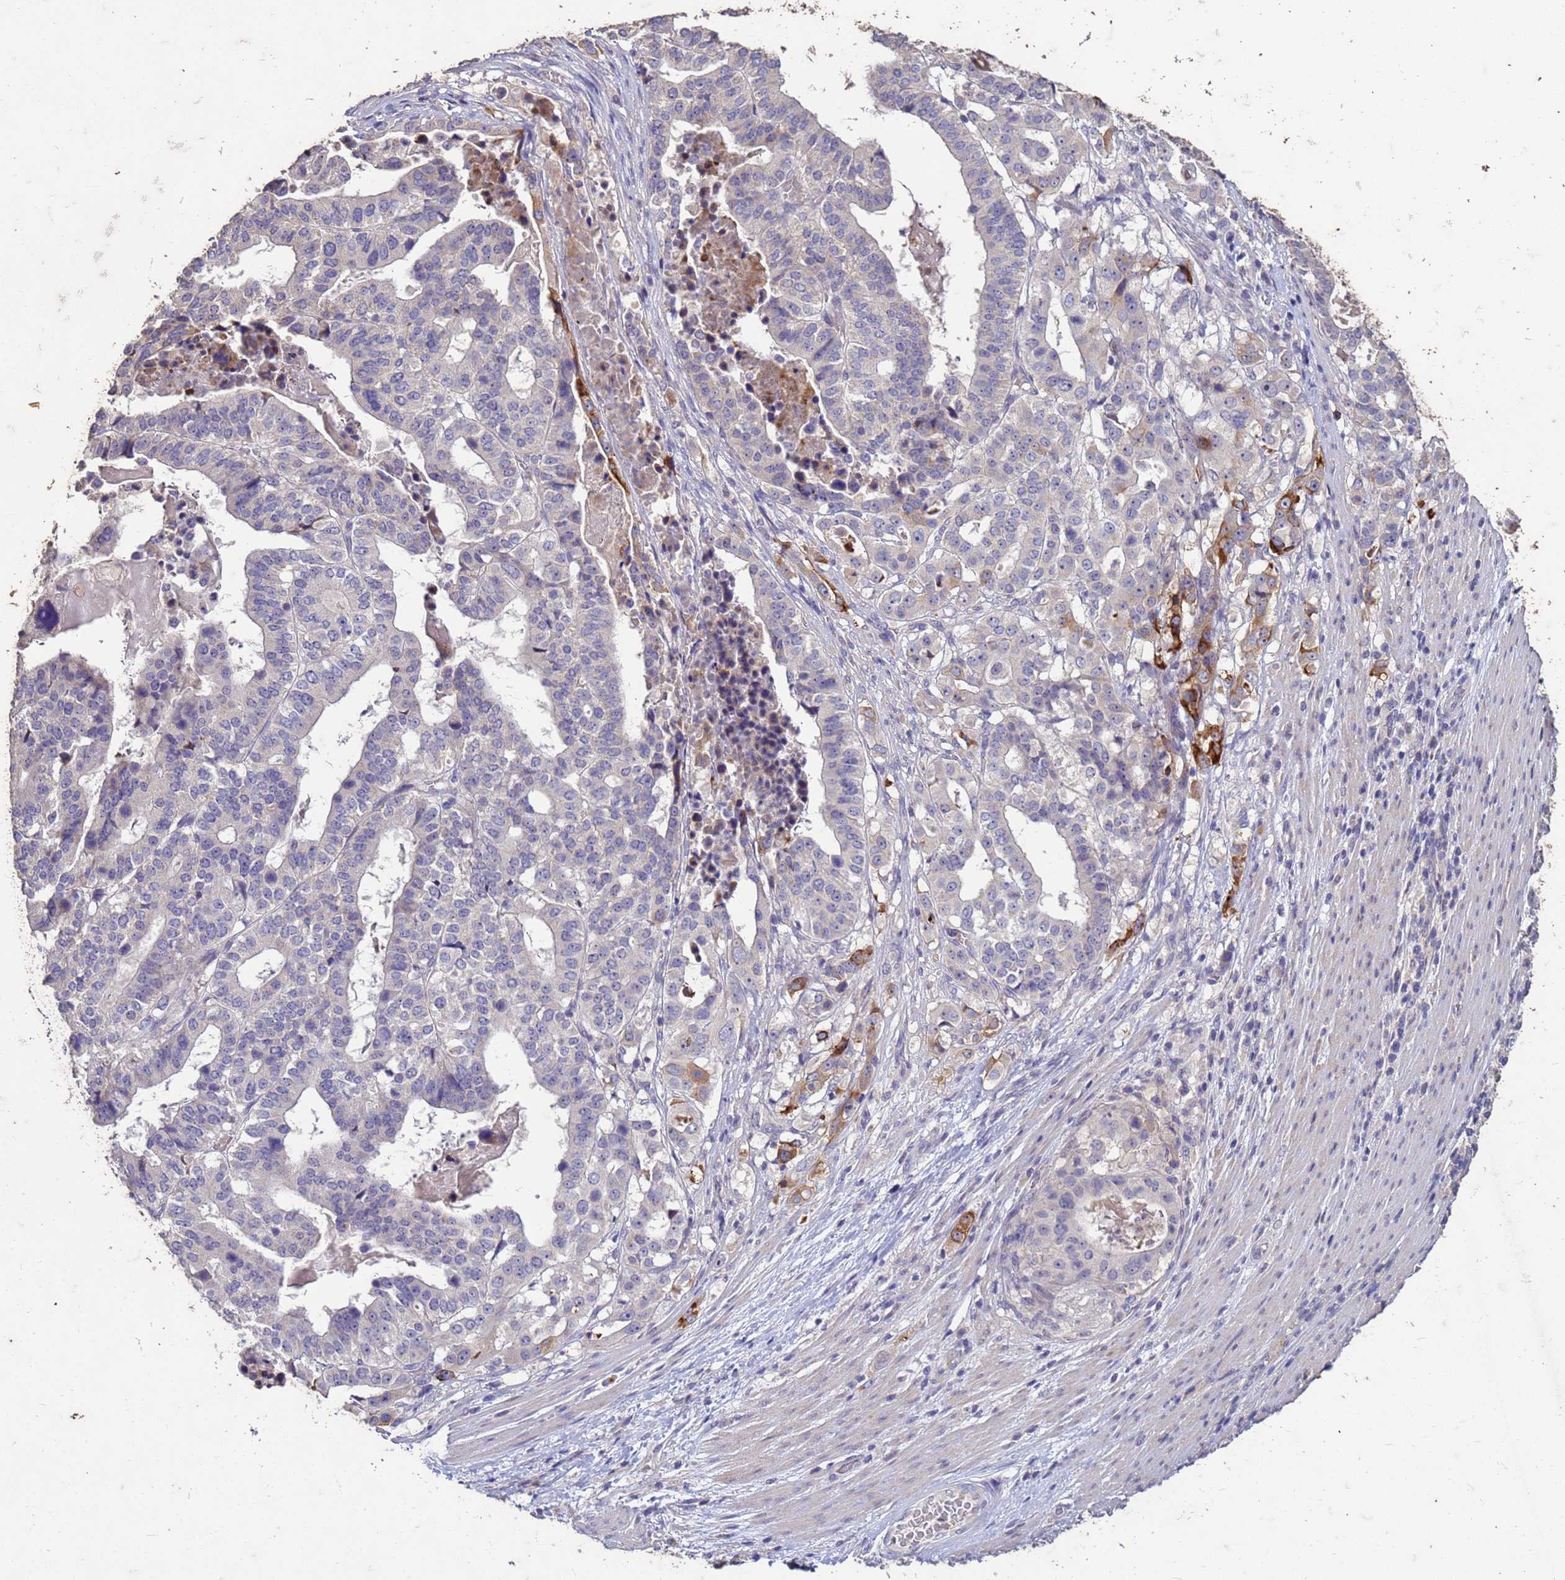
{"staining": {"intensity": "moderate", "quantity": "<25%", "location": "cytoplasmic/membranous"}, "tissue": "stomach cancer", "cell_type": "Tumor cells", "image_type": "cancer", "snomed": [{"axis": "morphology", "description": "Adenocarcinoma, NOS"}, {"axis": "topography", "description": "Stomach"}], "caption": "Tumor cells reveal low levels of moderate cytoplasmic/membranous positivity in about <25% of cells in human stomach cancer (adenocarcinoma).", "gene": "FAM184B", "patient": {"sex": "male", "age": 48}}